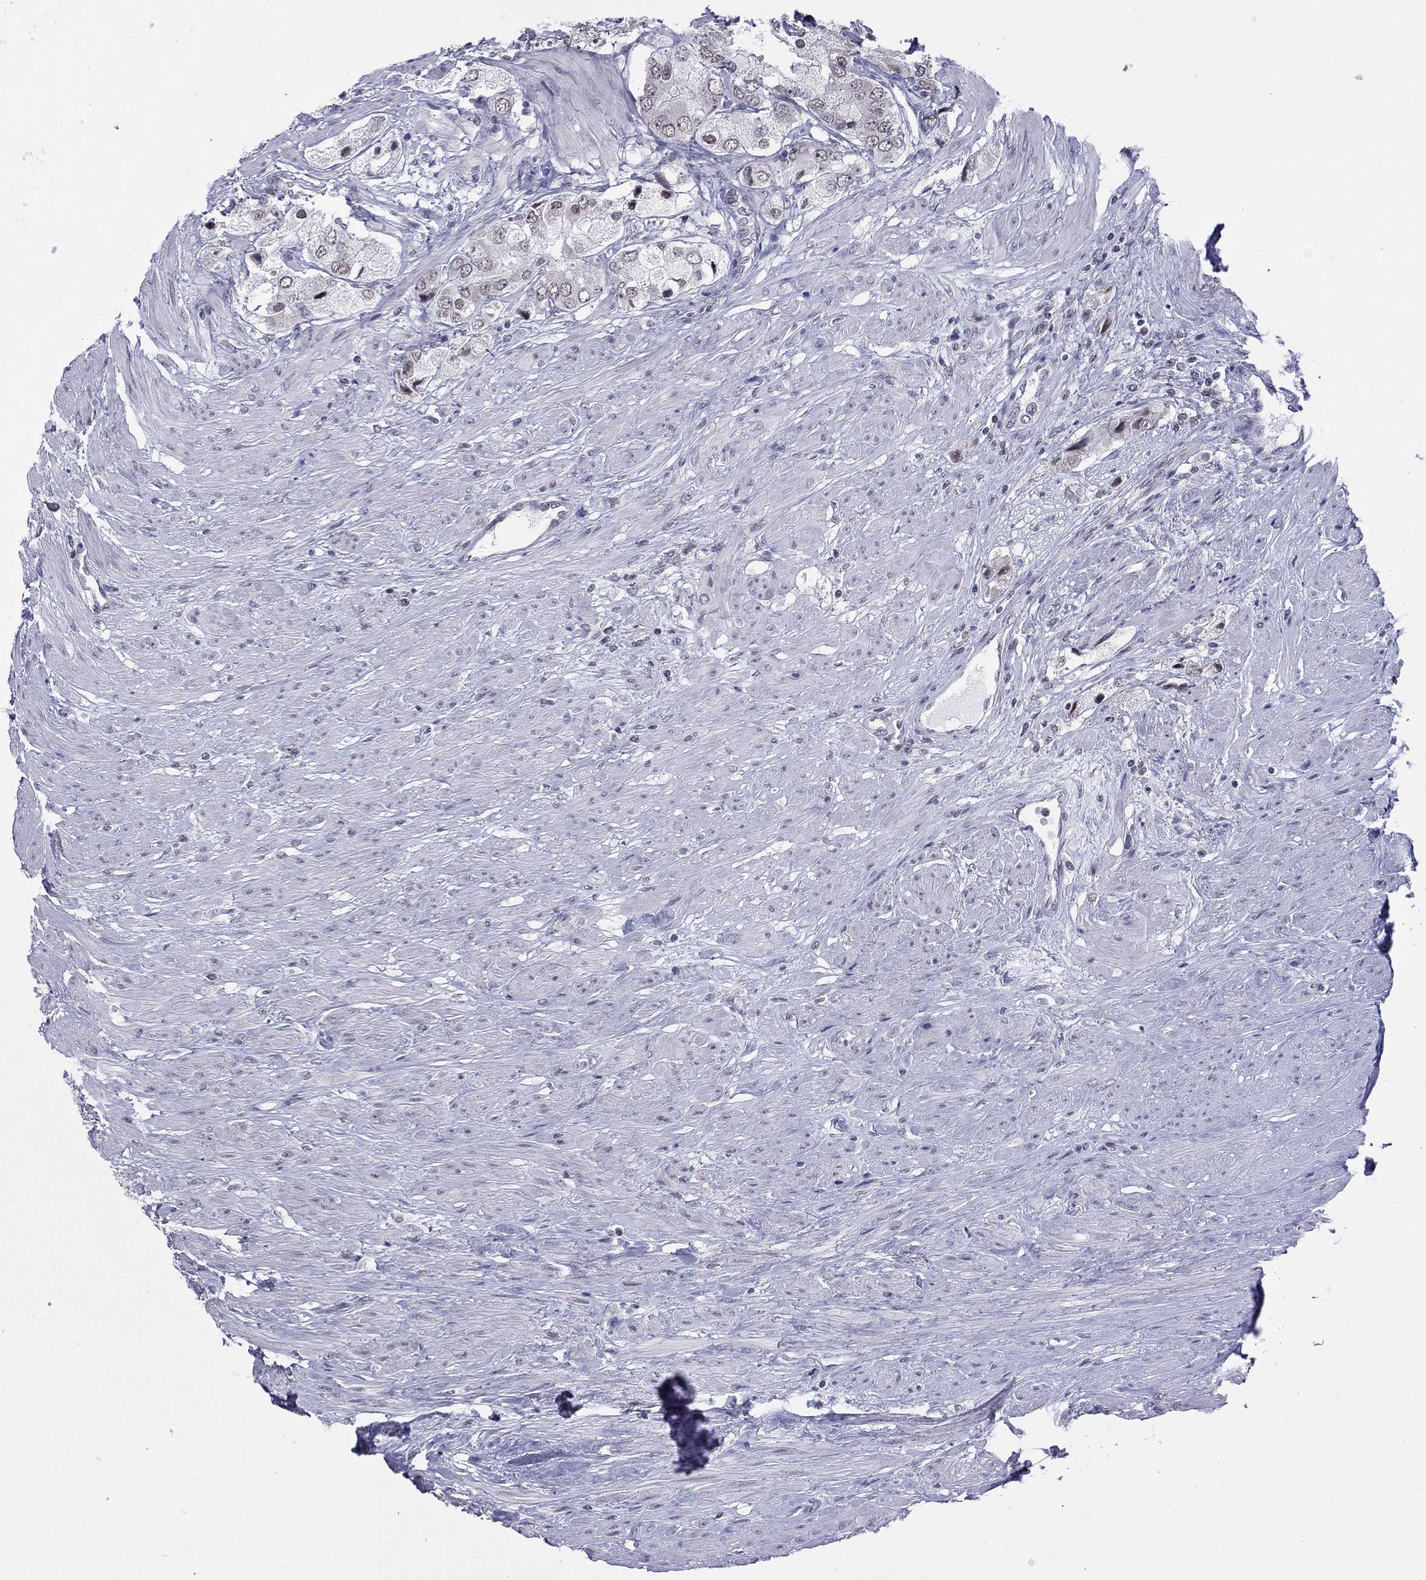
{"staining": {"intensity": "negative", "quantity": "none", "location": "none"}, "tissue": "prostate cancer", "cell_type": "Tumor cells", "image_type": "cancer", "snomed": [{"axis": "morphology", "description": "Adenocarcinoma, Low grade"}, {"axis": "topography", "description": "Prostate"}], "caption": "An IHC photomicrograph of prostate cancer (low-grade adenocarcinoma) is shown. There is no staining in tumor cells of prostate cancer (low-grade adenocarcinoma). (DAB (3,3'-diaminobenzidine) immunohistochemistry (IHC) visualized using brightfield microscopy, high magnification).", "gene": "PPP1R3A", "patient": {"sex": "male", "age": 69}}